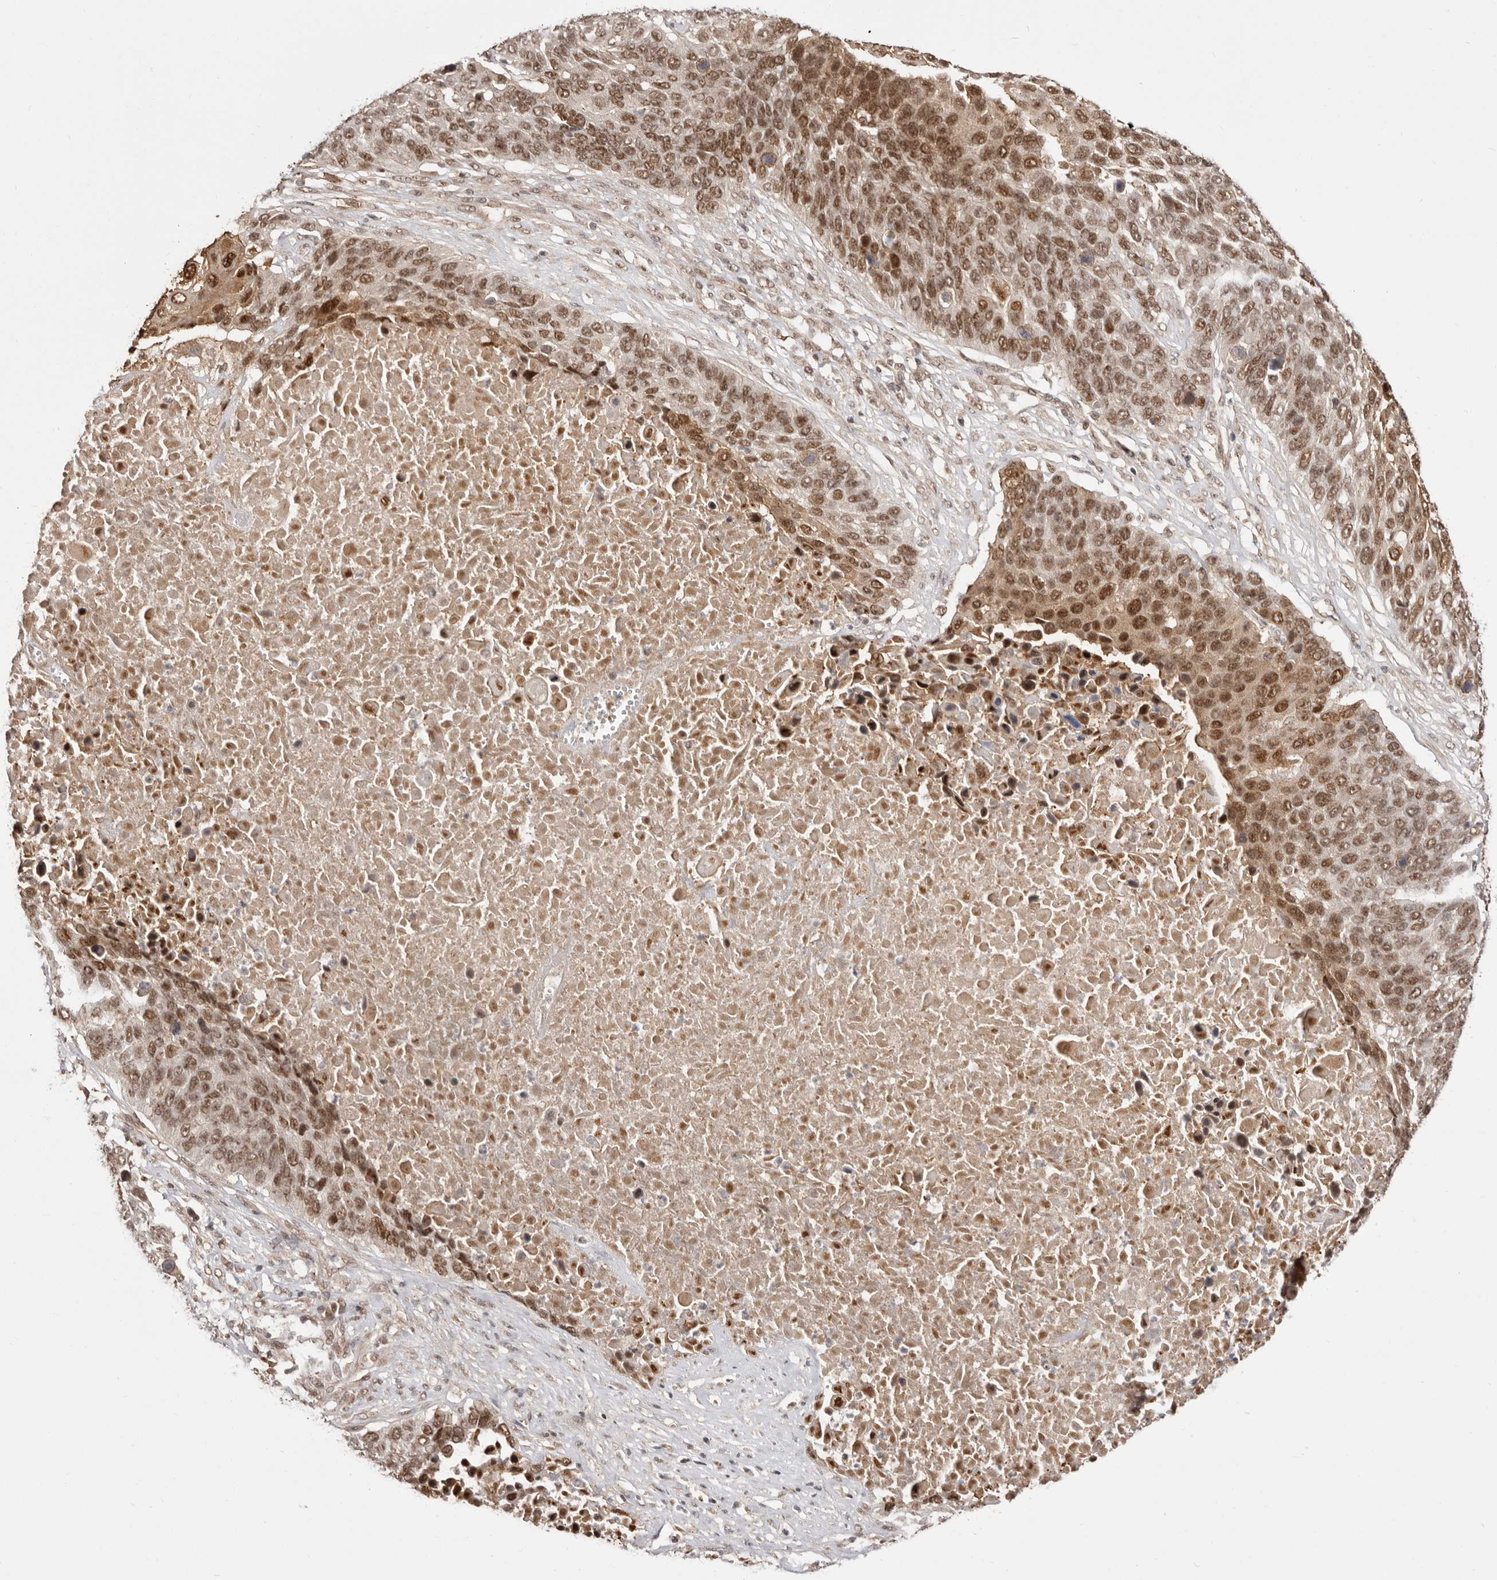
{"staining": {"intensity": "moderate", "quantity": ">75%", "location": "nuclear"}, "tissue": "lung cancer", "cell_type": "Tumor cells", "image_type": "cancer", "snomed": [{"axis": "morphology", "description": "Squamous cell carcinoma, NOS"}, {"axis": "topography", "description": "Lung"}], "caption": "Immunohistochemical staining of lung cancer (squamous cell carcinoma) exhibits medium levels of moderate nuclear staining in about >75% of tumor cells.", "gene": "MED8", "patient": {"sex": "male", "age": 66}}